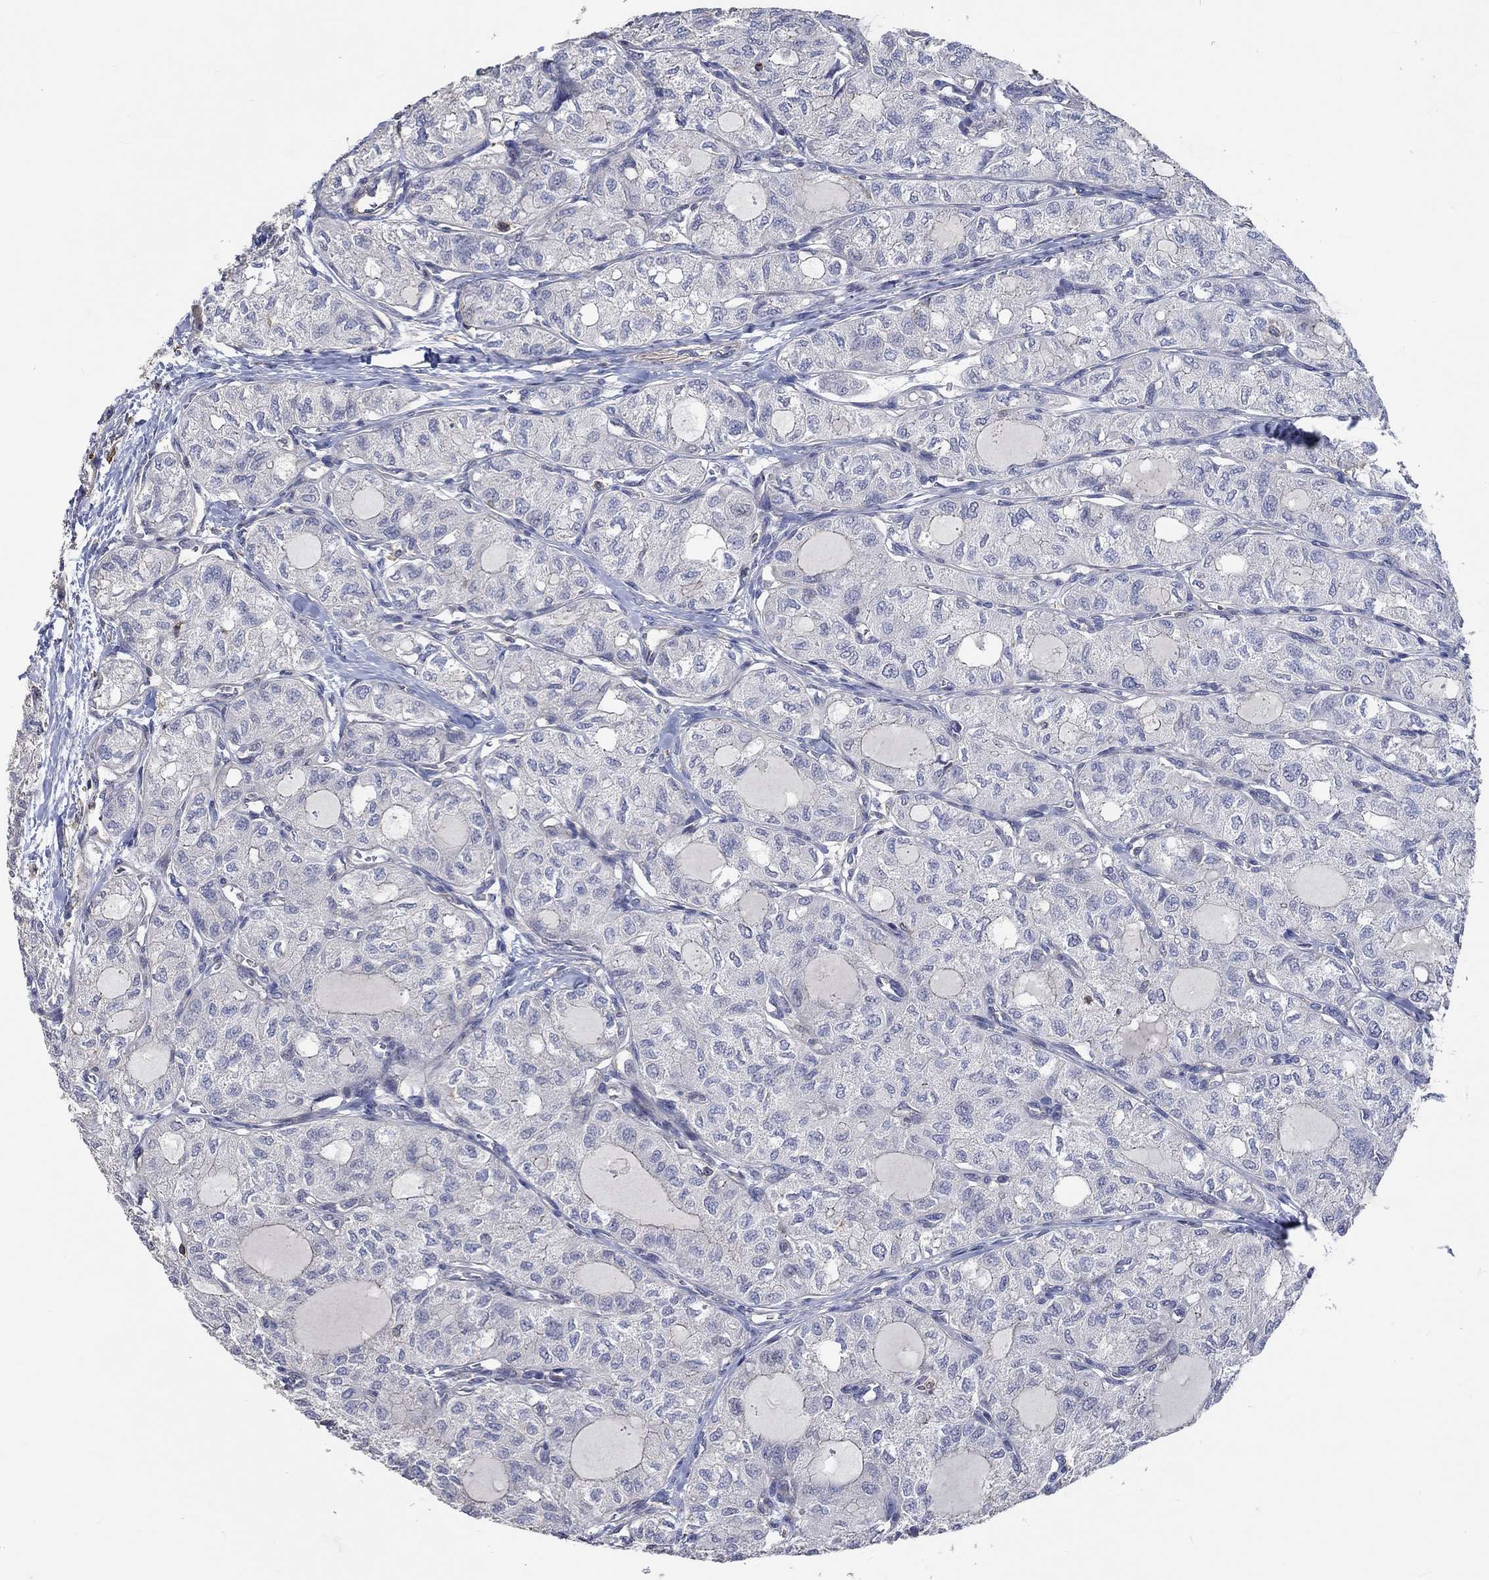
{"staining": {"intensity": "negative", "quantity": "none", "location": "none"}, "tissue": "thyroid cancer", "cell_type": "Tumor cells", "image_type": "cancer", "snomed": [{"axis": "morphology", "description": "Follicular adenoma carcinoma, NOS"}, {"axis": "topography", "description": "Thyroid gland"}], "caption": "Tumor cells are negative for protein expression in human follicular adenoma carcinoma (thyroid).", "gene": "TNFAIP8L3", "patient": {"sex": "male", "age": 75}}